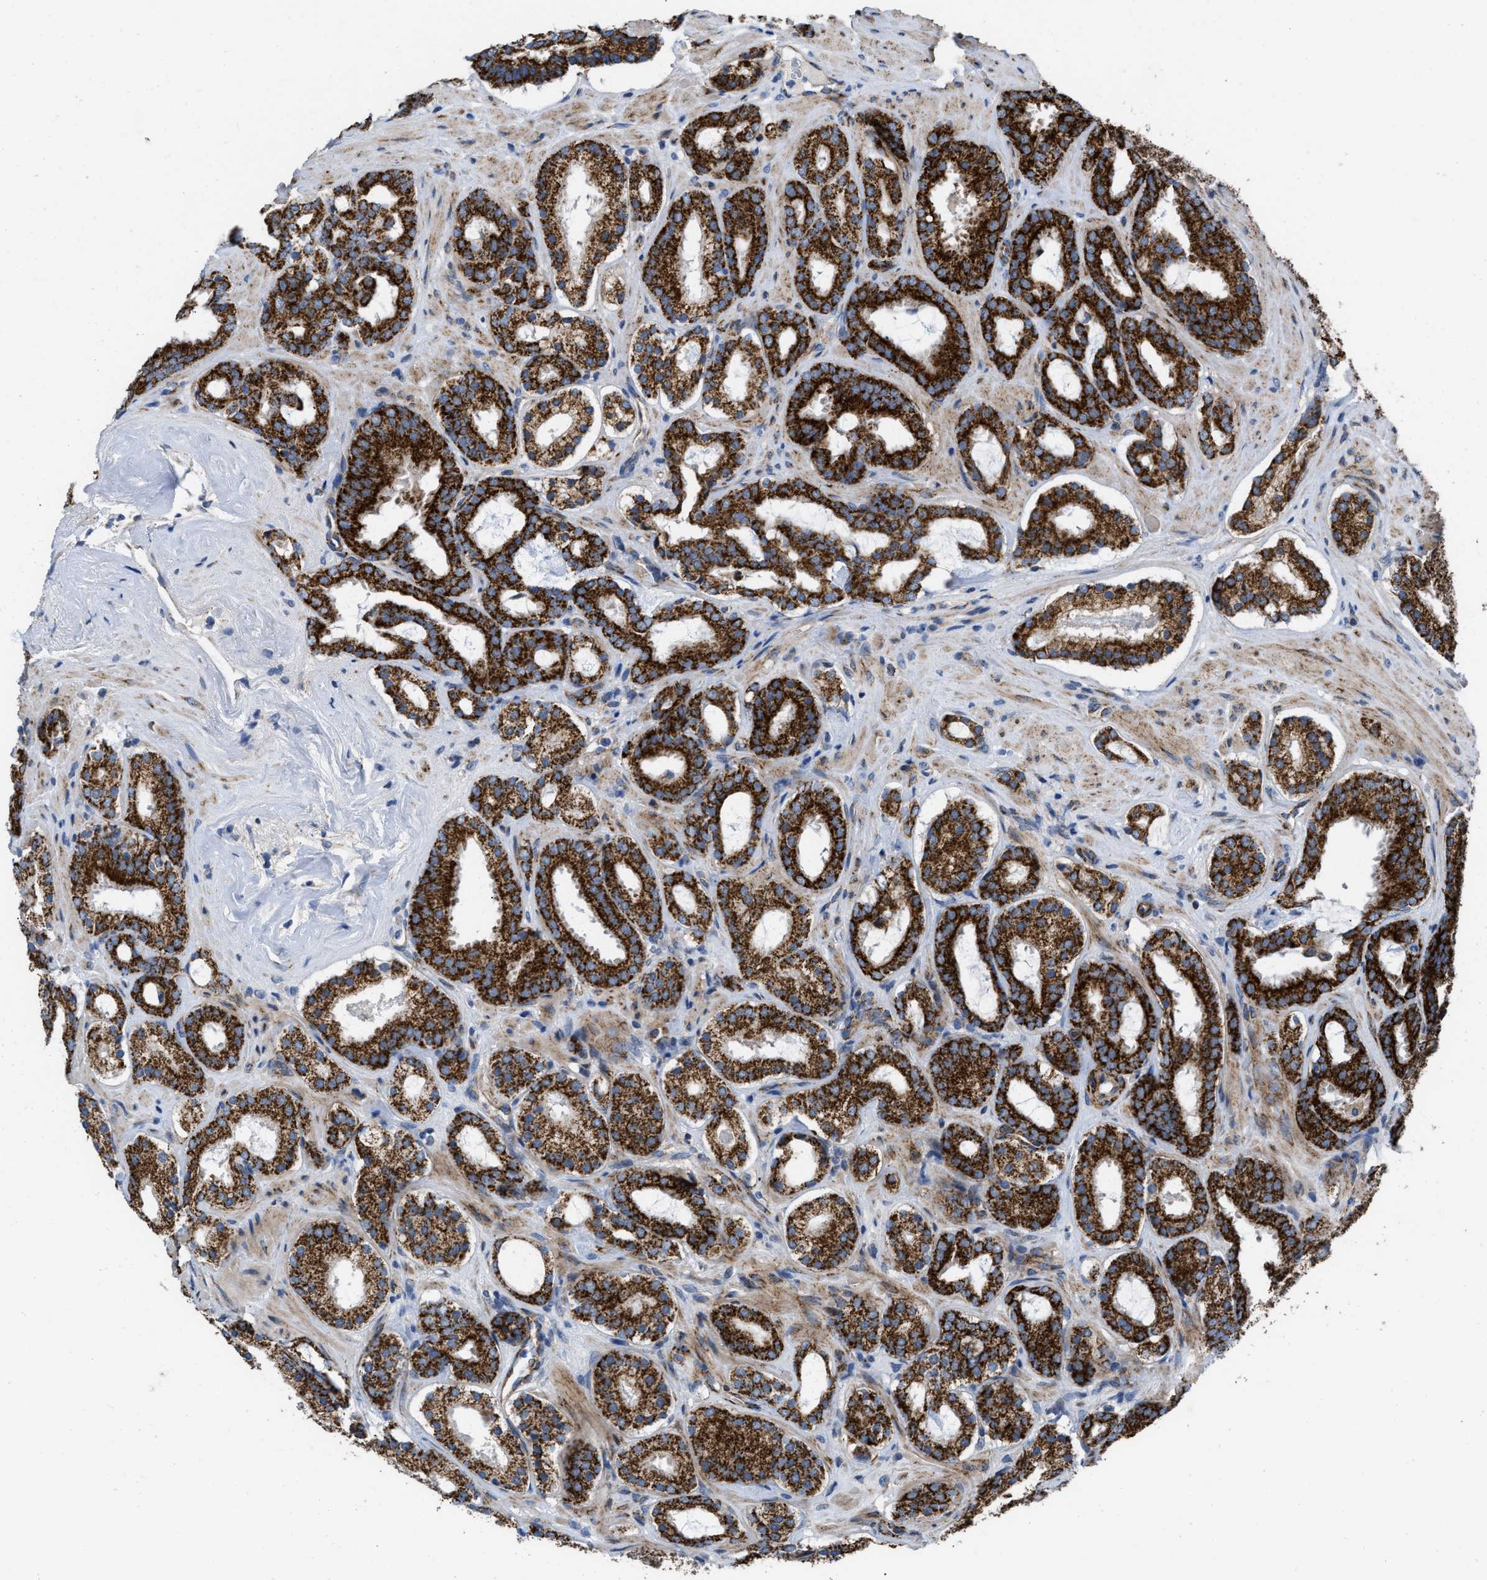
{"staining": {"intensity": "strong", "quantity": ">75%", "location": "cytoplasmic/membranous"}, "tissue": "prostate cancer", "cell_type": "Tumor cells", "image_type": "cancer", "snomed": [{"axis": "morphology", "description": "Adenocarcinoma, Low grade"}, {"axis": "topography", "description": "Prostate"}], "caption": "Tumor cells show high levels of strong cytoplasmic/membranous expression in about >75% of cells in human prostate low-grade adenocarcinoma.", "gene": "AKAP1", "patient": {"sex": "male", "age": 69}}